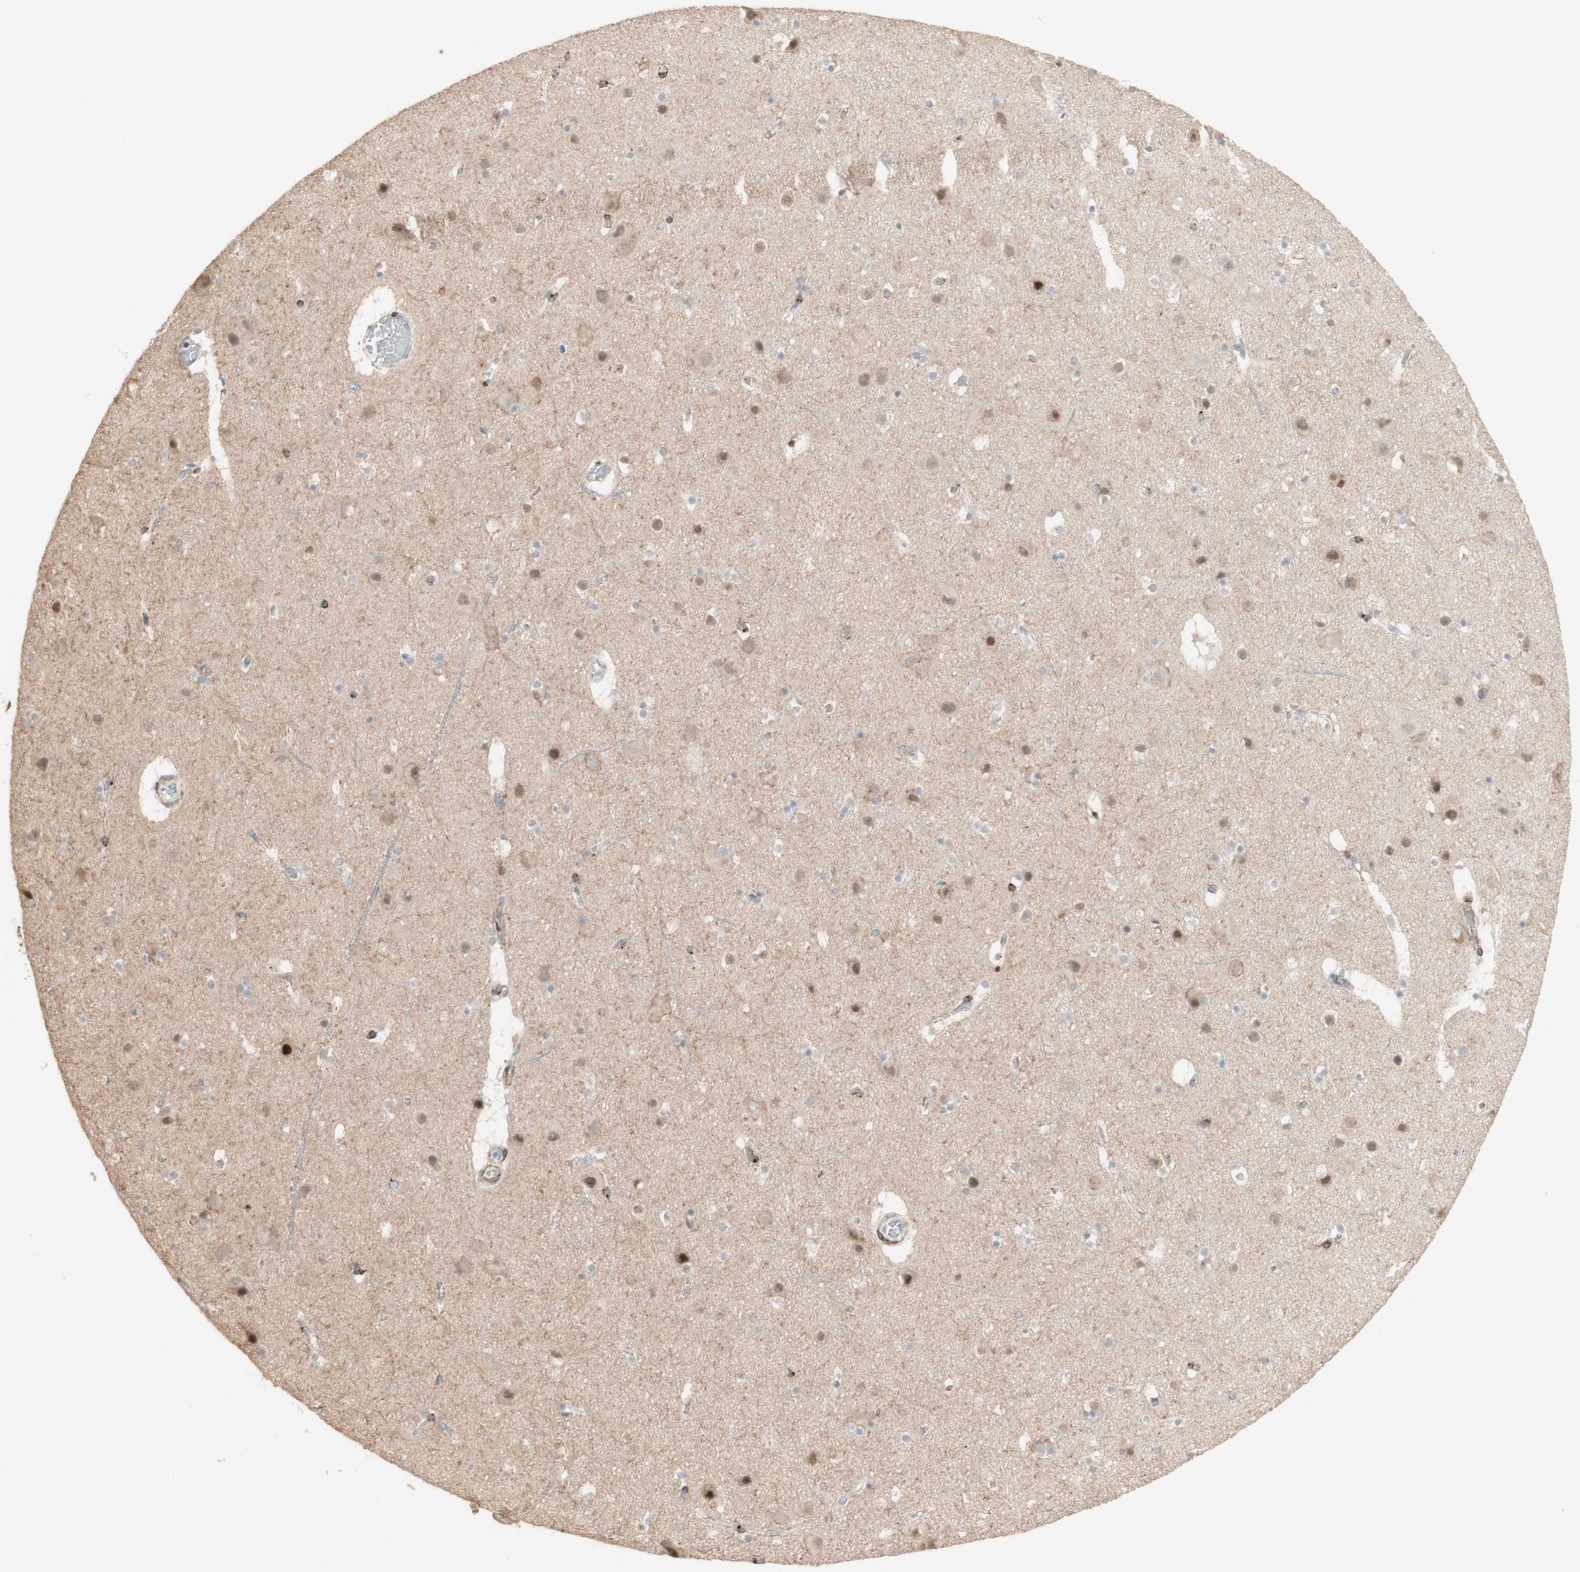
{"staining": {"intensity": "weak", "quantity": "<25%", "location": "cytoplasmic/membranous"}, "tissue": "cerebral cortex", "cell_type": "Endothelial cells", "image_type": "normal", "snomed": [{"axis": "morphology", "description": "Normal tissue, NOS"}, {"axis": "topography", "description": "Cerebral cortex"}], "caption": "DAB immunohistochemical staining of normal cerebral cortex demonstrates no significant expression in endothelial cells.", "gene": "MUC3A", "patient": {"sex": "male", "age": 45}}